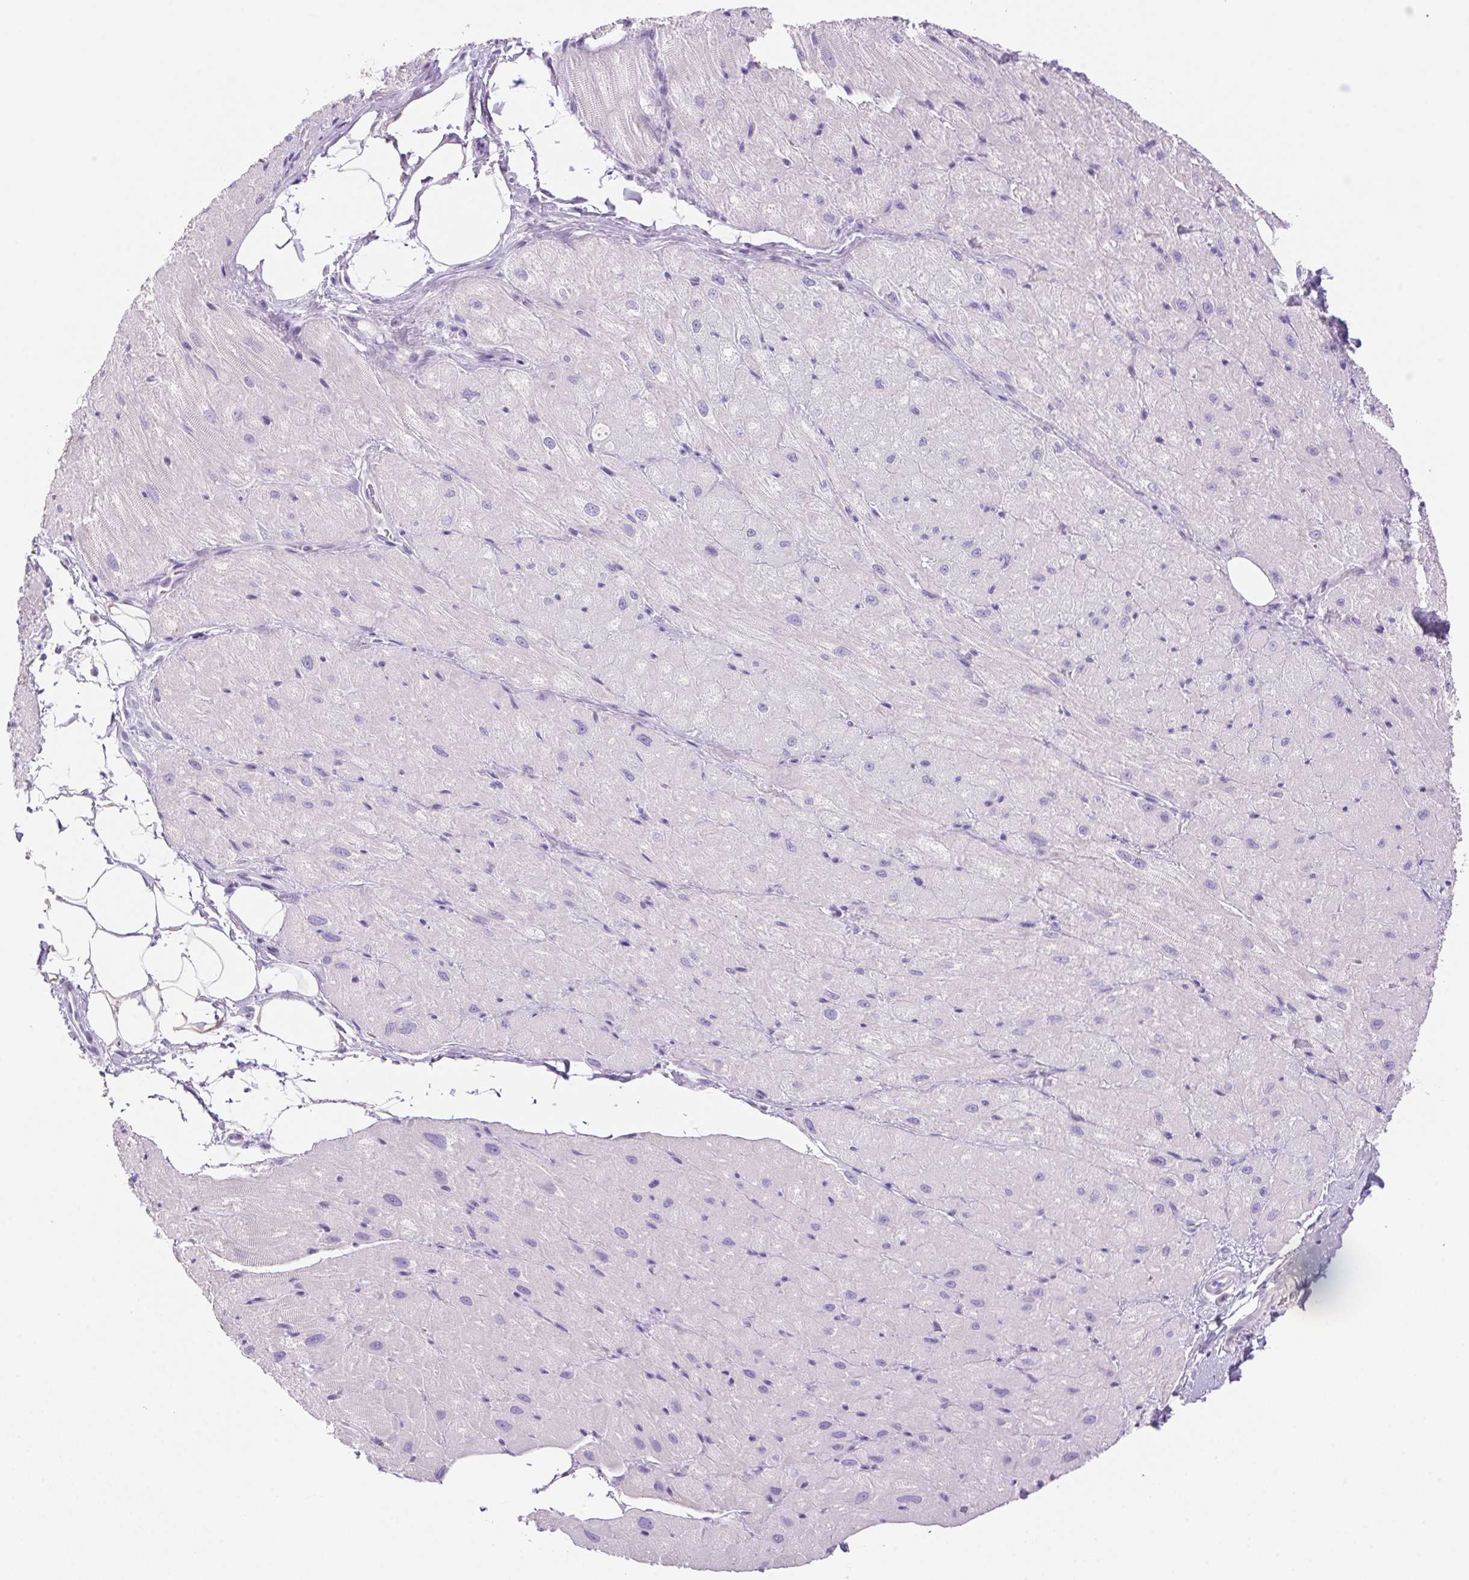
{"staining": {"intensity": "negative", "quantity": "none", "location": "none"}, "tissue": "heart muscle", "cell_type": "Cardiomyocytes", "image_type": "normal", "snomed": [{"axis": "morphology", "description": "Normal tissue, NOS"}, {"axis": "topography", "description": "Heart"}], "caption": "This image is of unremarkable heart muscle stained with IHC to label a protein in brown with the nuclei are counter-stained blue. There is no staining in cardiomyocytes.", "gene": "DHCR24", "patient": {"sex": "male", "age": 62}}